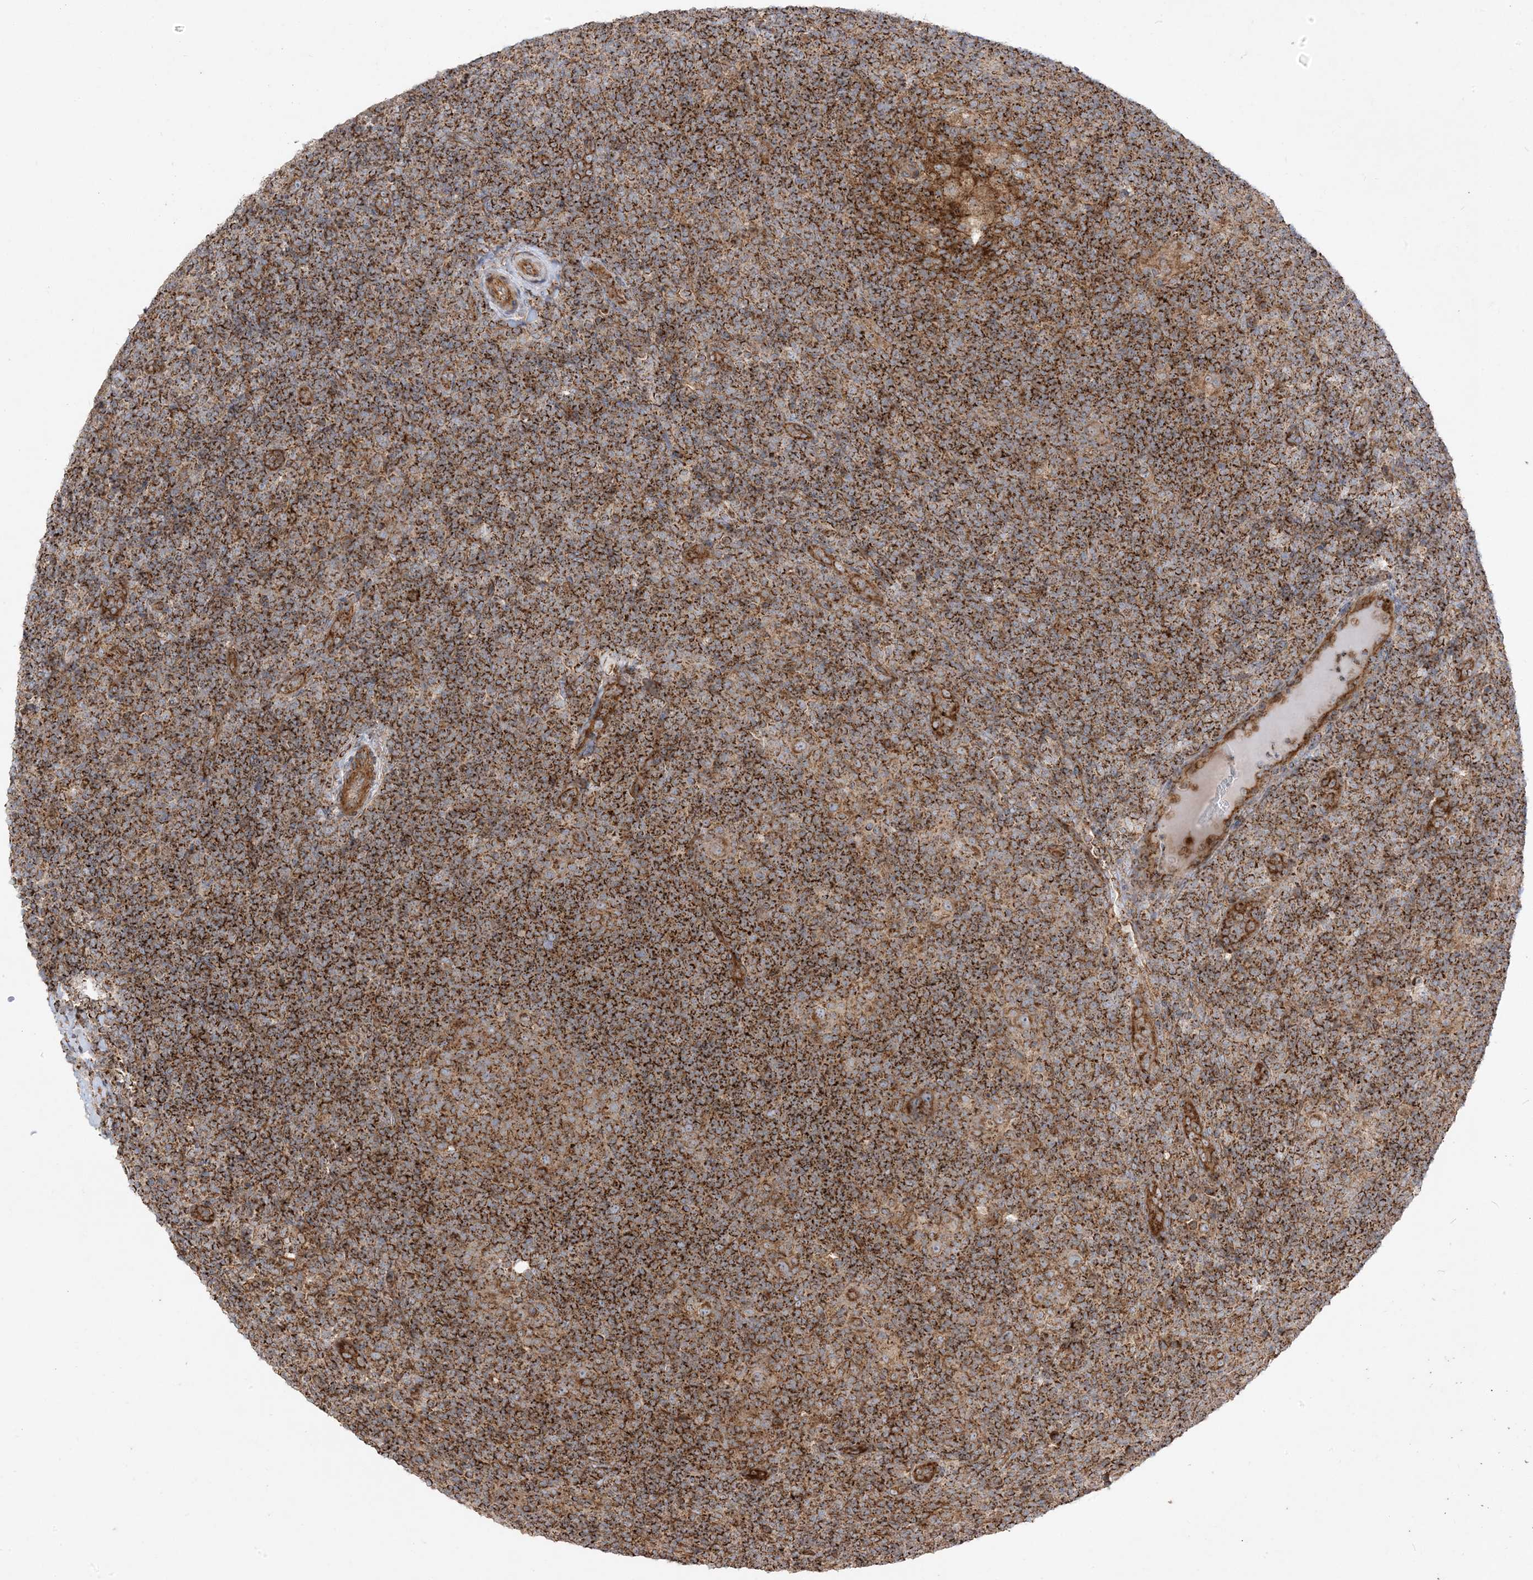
{"staining": {"intensity": "moderate", "quantity": ">75%", "location": "cytoplasmic/membranous"}, "tissue": "lymphoma", "cell_type": "Tumor cells", "image_type": "cancer", "snomed": [{"axis": "morphology", "description": "Hodgkin's disease, NOS"}, {"axis": "topography", "description": "Lymph node"}], "caption": "A medium amount of moderate cytoplasmic/membranous expression is appreciated in about >75% of tumor cells in Hodgkin's disease tissue. (DAB (3,3'-diaminobenzidine) IHC with brightfield microscopy, high magnification).", "gene": "AARS2", "patient": {"sex": "female", "age": 57}}